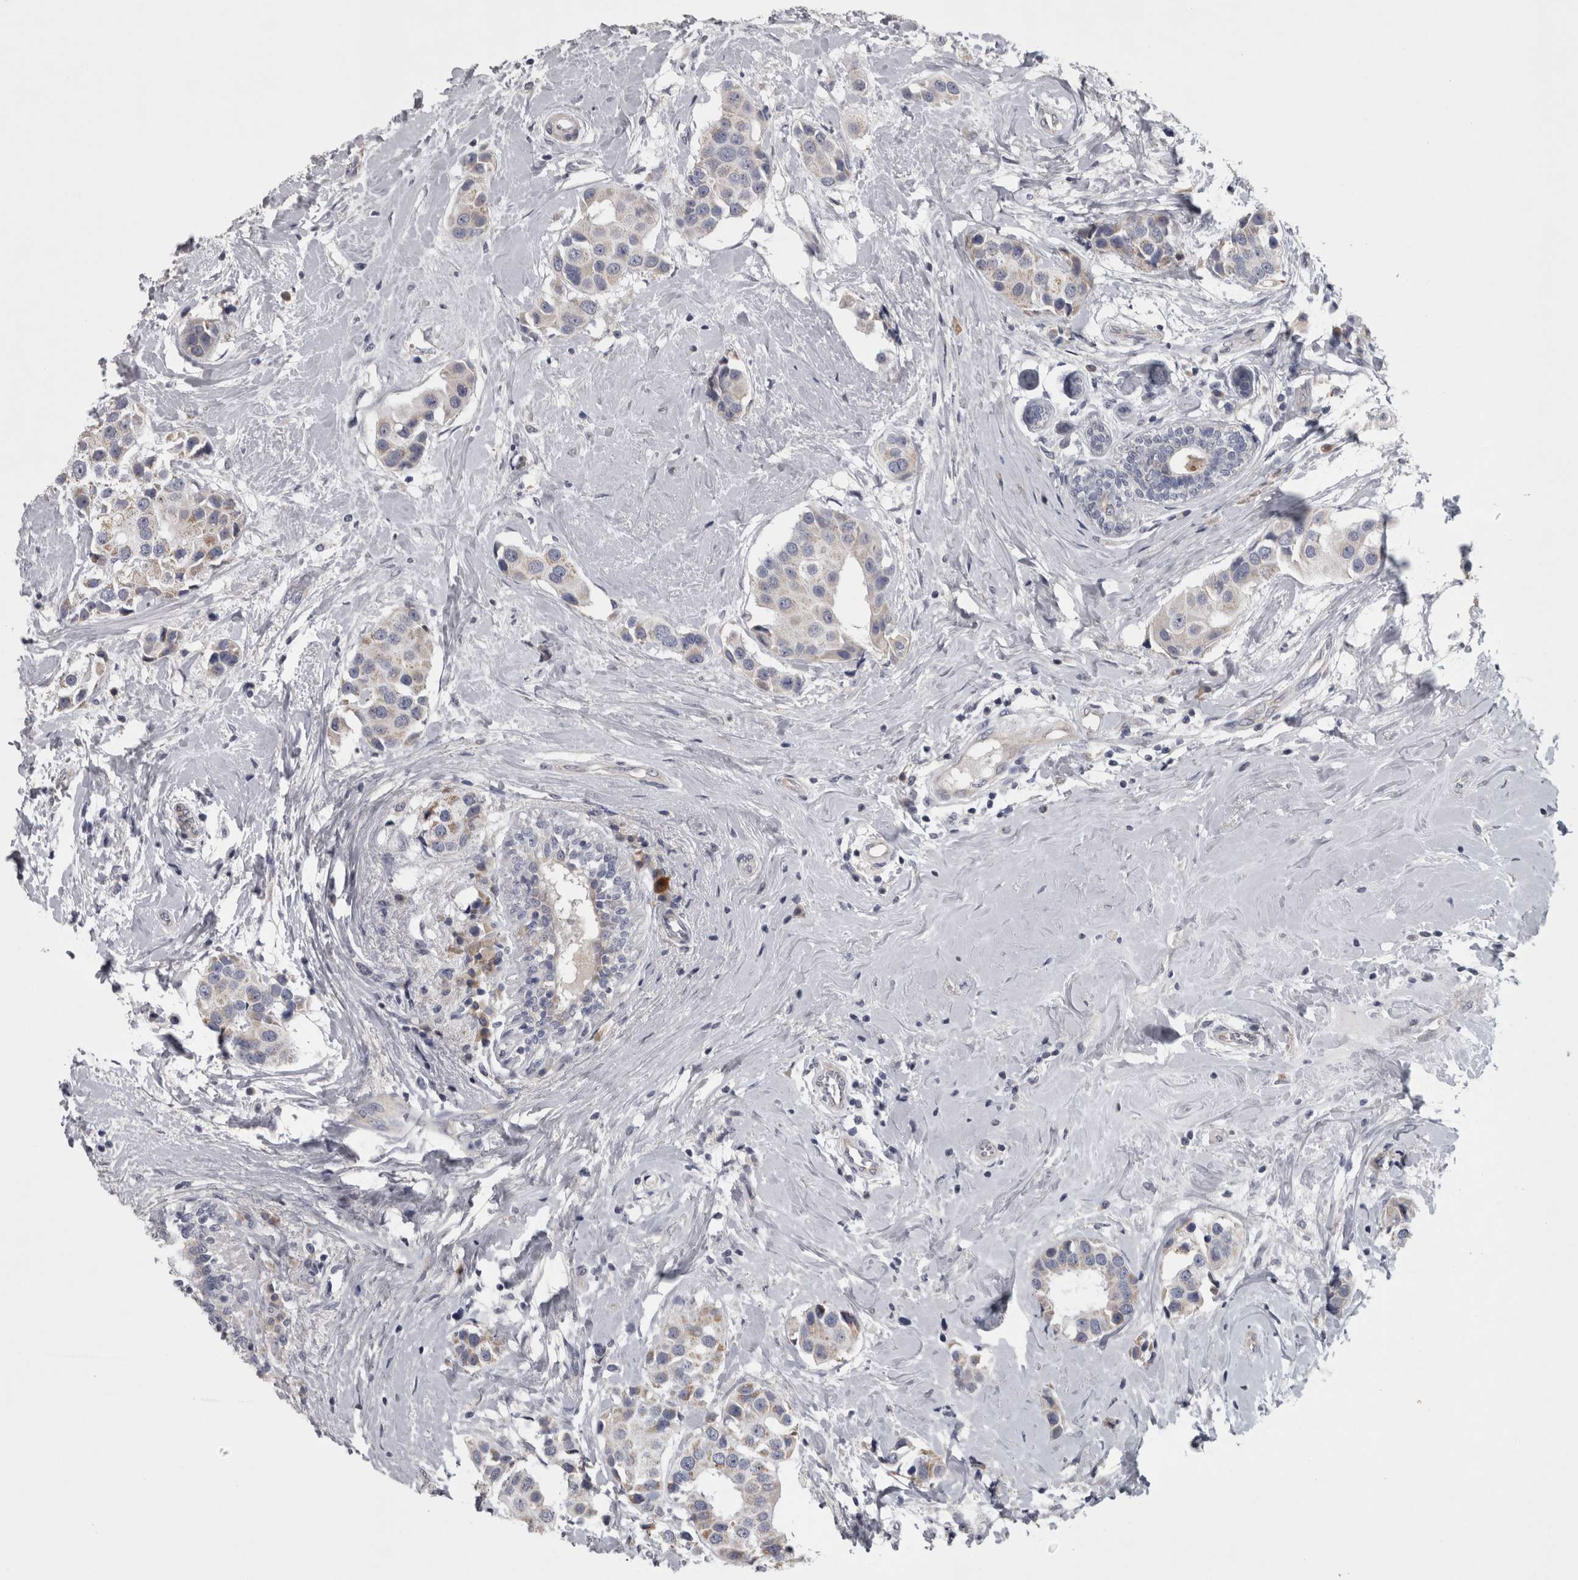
{"staining": {"intensity": "negative", "quantity": "none", "location": "none"}, "tissue": "breast cancer", "cell_type": "Tumor cells", "image_type": "cancer", "snomed": [{"axis": "morphology", "description": "Normal tissue, NOS"}, {"axis": "morphology", "description": "Duct carcinoma"}, {"axis": "topography", "description": "Breast"}], "caption": "IHC histopathology image of human breast cancer stained for a protein (brown), which demonstrates no staining in tumor cells.", "gene": "DBT", "patient": {"sex": "female", "age": 39}}